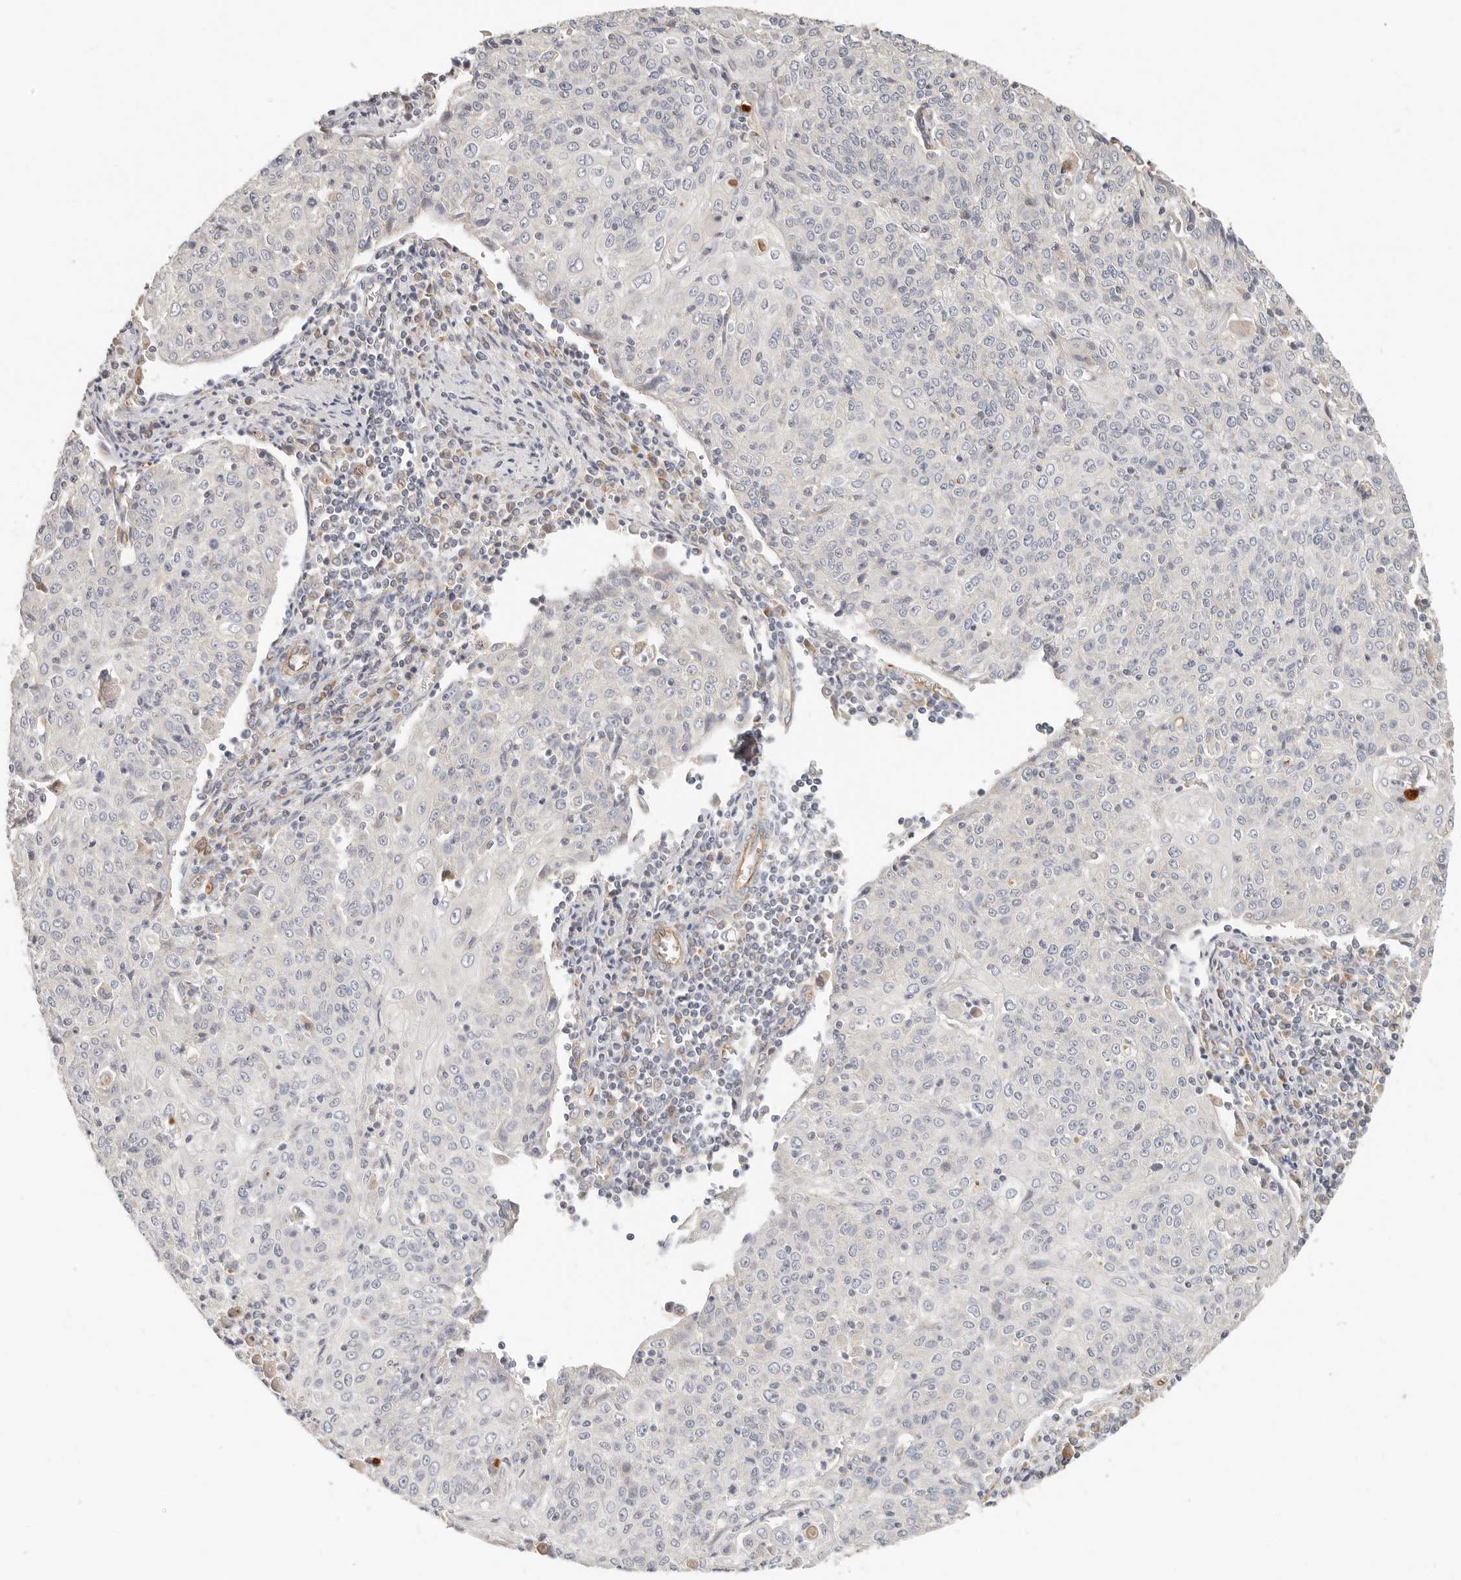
{"staining": {"intensity": "negative", "quantity": "none", "location": "none"}, "tissue": "cervical cancer", "cell_type": "Tumor cells", "image_type": "cancer", "snomed": [{"axis": "morphology", "description": "Squamous cell carcinoma, NOS"}, {"axis": "topography", "description": "Cervix"}], "caption": "Immunohistochemistry (IHC) histopathology image of neoplastic tissue: human cervical cancer (squamous cell carcinoma) stained with DAB displays no significant protein staining in tumor cells. Brightfield microscopy of immunohistochemistry stained with DAB (brown) and hematoxylin (blue), captured at high magnification.", "gene": "SPRING1", "patient": {"sex": "female", "age": 48}}